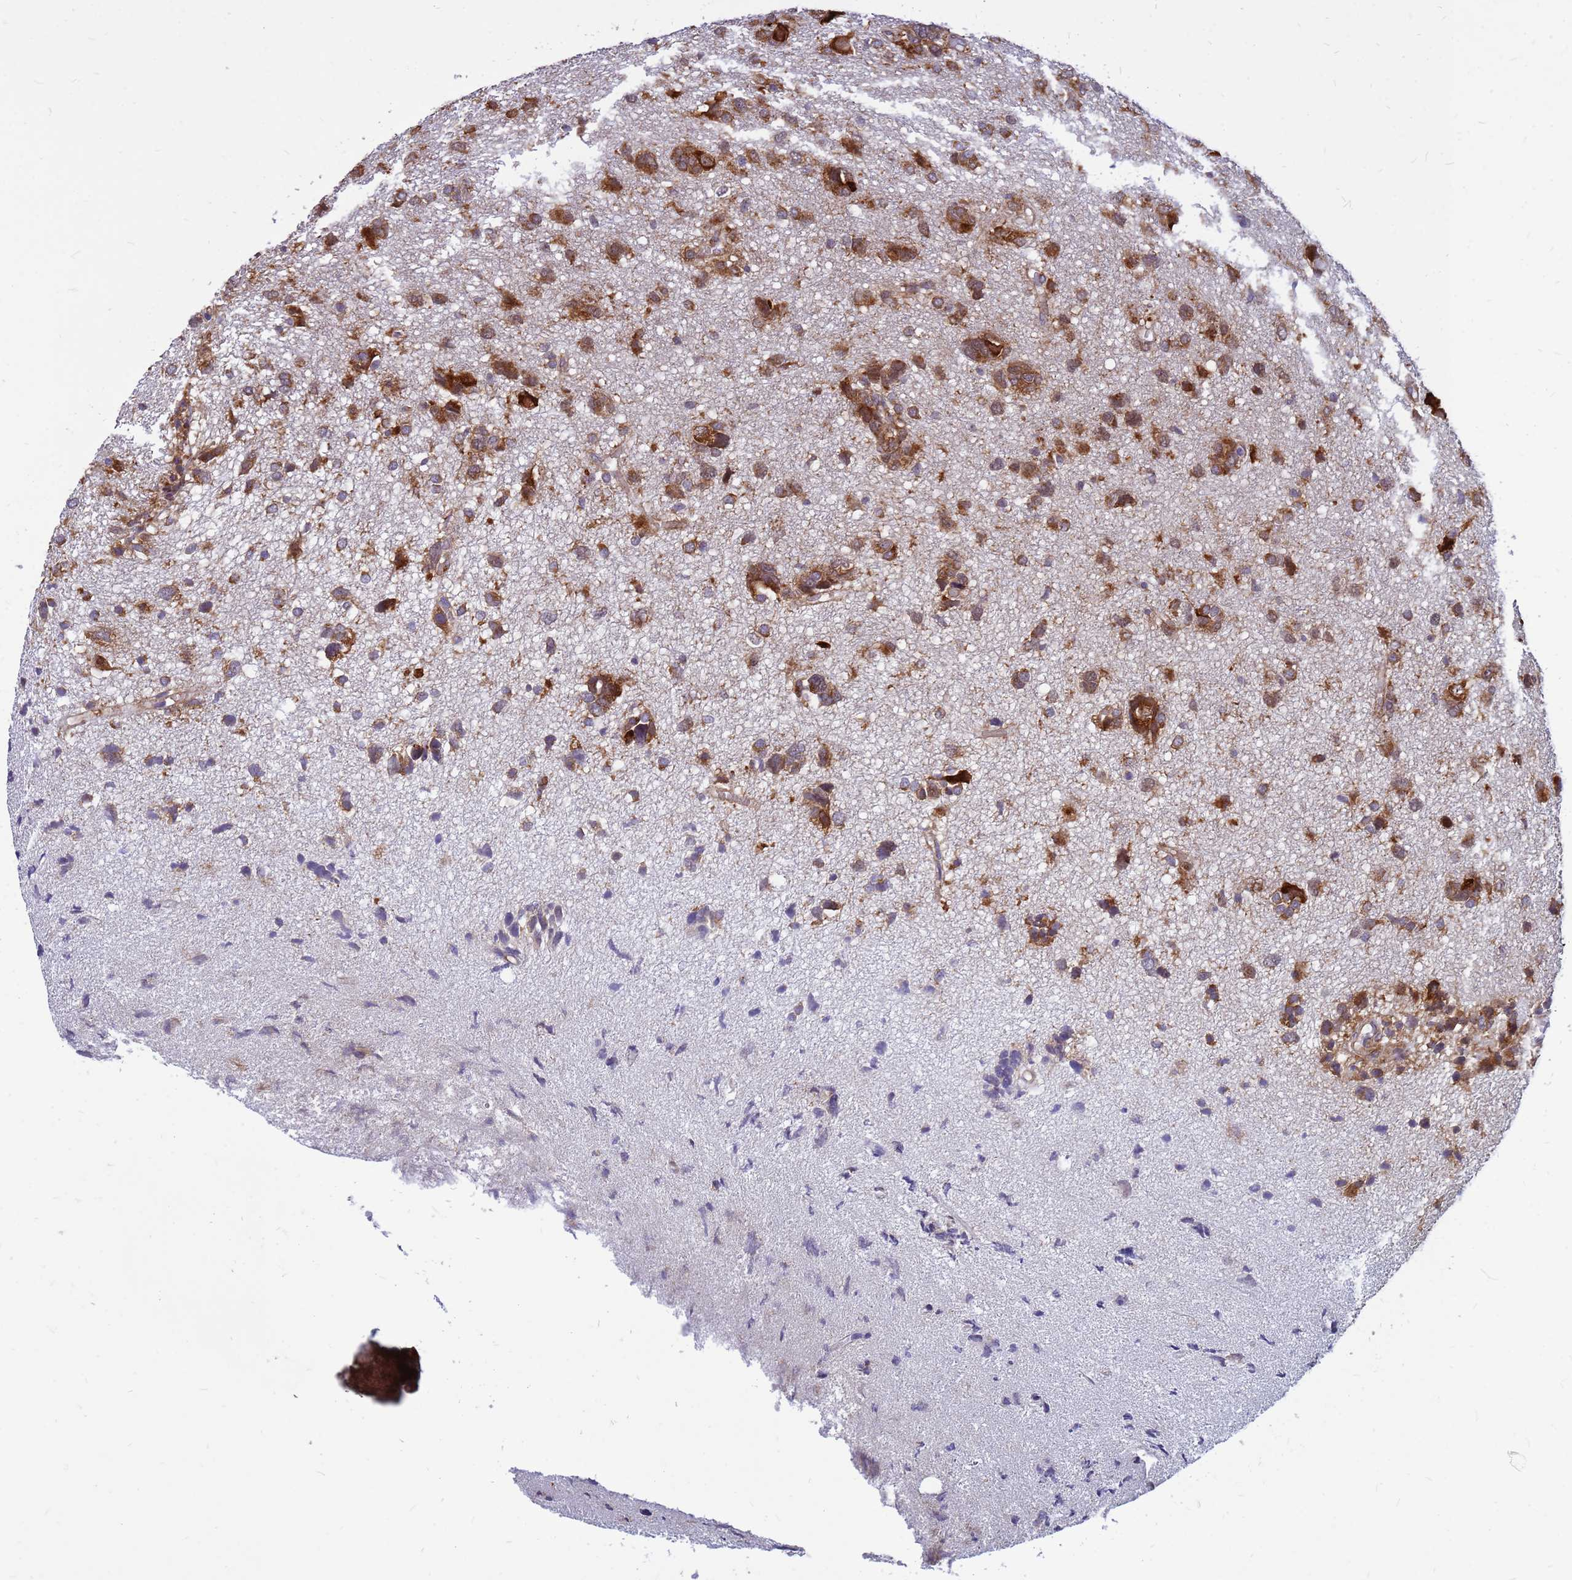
{"staining": {"intensity": "moderate", "quantity": "25%-75%", "location": "cytoplasmic/membranous"}, "tissue": "glioma", "cell_type": "Tumor cells", "image_type": "cancer", "snomed": [{"axis": "morphology", "description": "Glioma, malignant, High grade"}, {"axis": "topography", "description": "Brain"}], "caption": "Immunohistochemical staining of glioma demonstrates medium levels of moderate cytoplasmic/membranous protein expression in approximately 25%-75% of tumor cells.", "gene": "RPL8", "patient": {"sex": "female", "age": 59}}